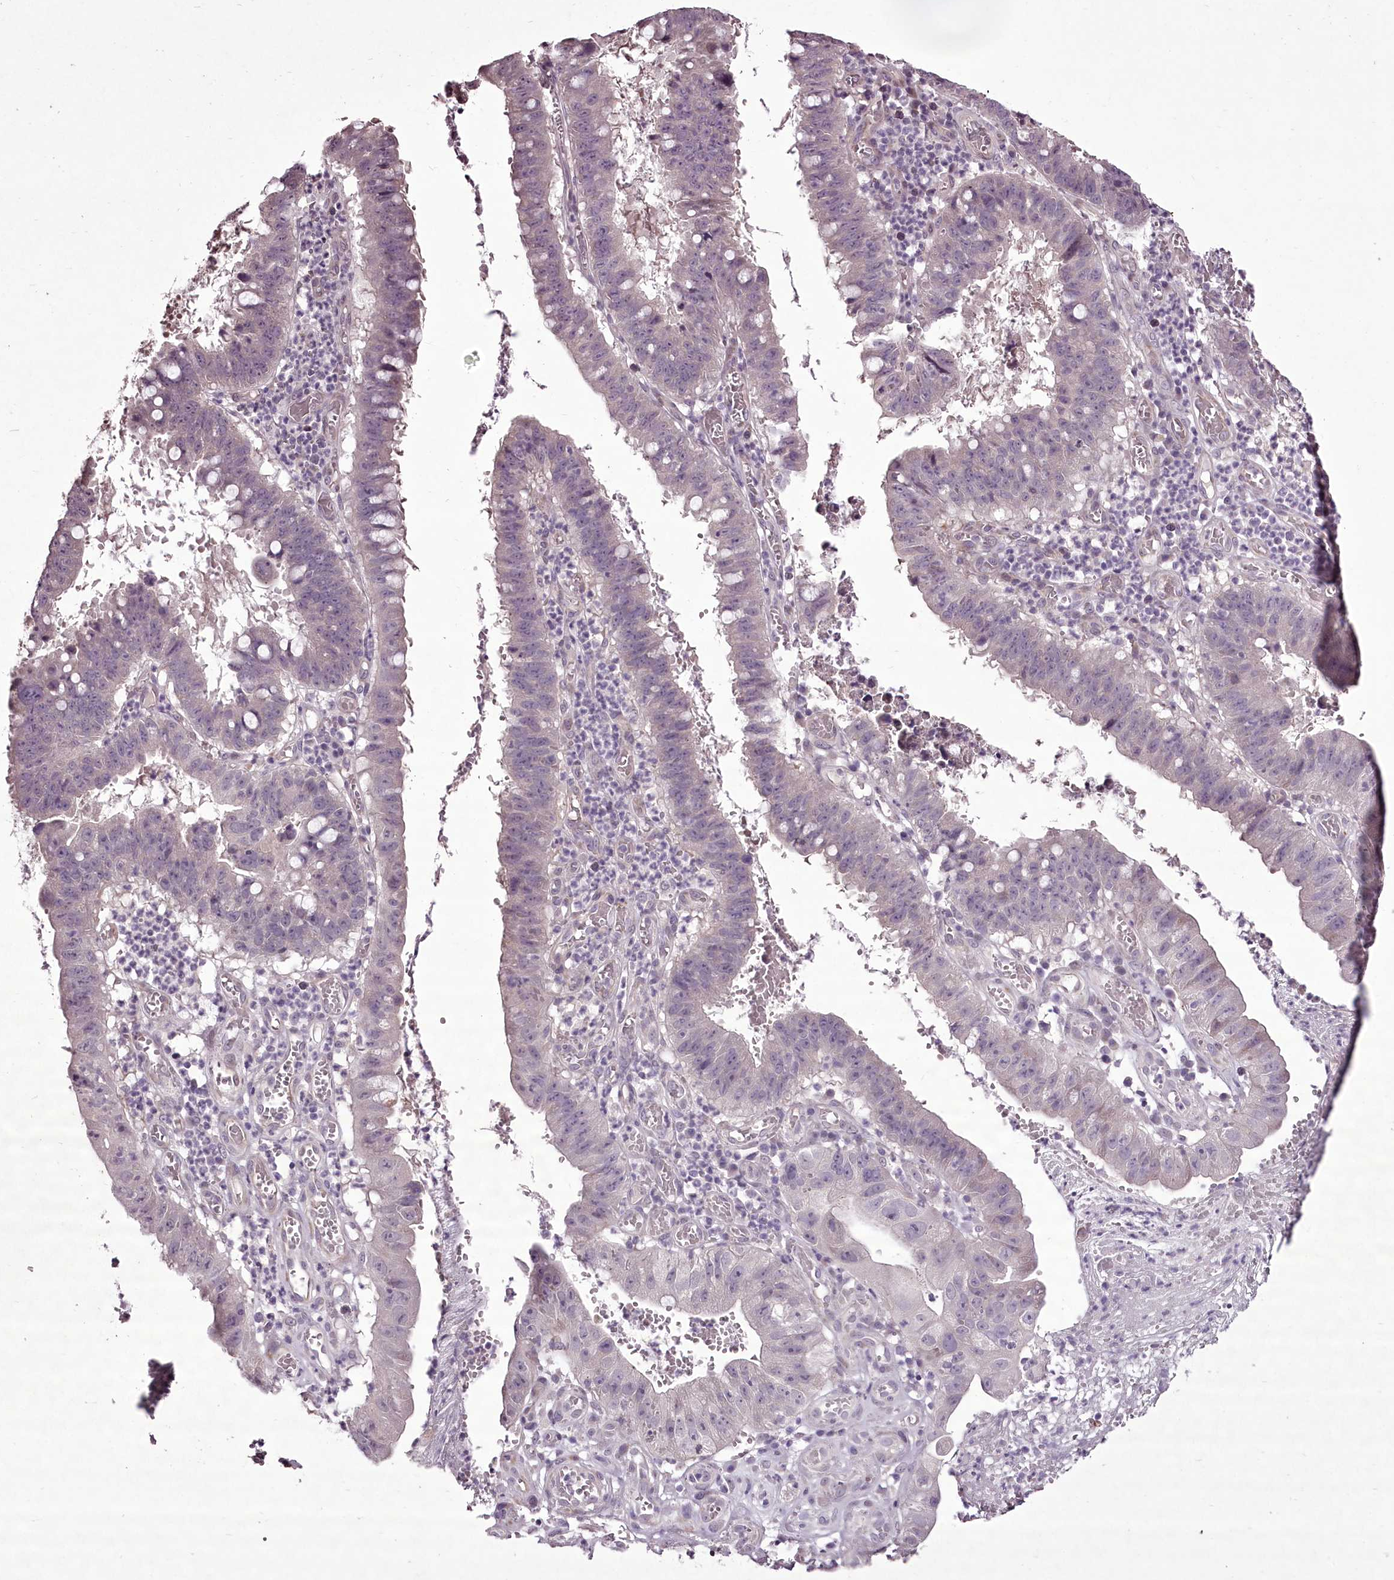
{"staining": {"intensity": "negative", "quantity": "none", "location": "none"}, "tissue": "stomach cancer", "cell_type": "Tumor cells", "image_type": "cancer", "snomed": [{"axis": "morphology", "description": "Adenocarcinoma, NOS"}, {"axis": "topography", "description": "Stomach"}], "caption": "This is a photomicrograph of immunohistochemistry staining of stomach cancer (adenocarcinoma), which shows no staining in tumor cells.", "gene": "C1orf56", "patient": {"sex": "male", "age": 59}}